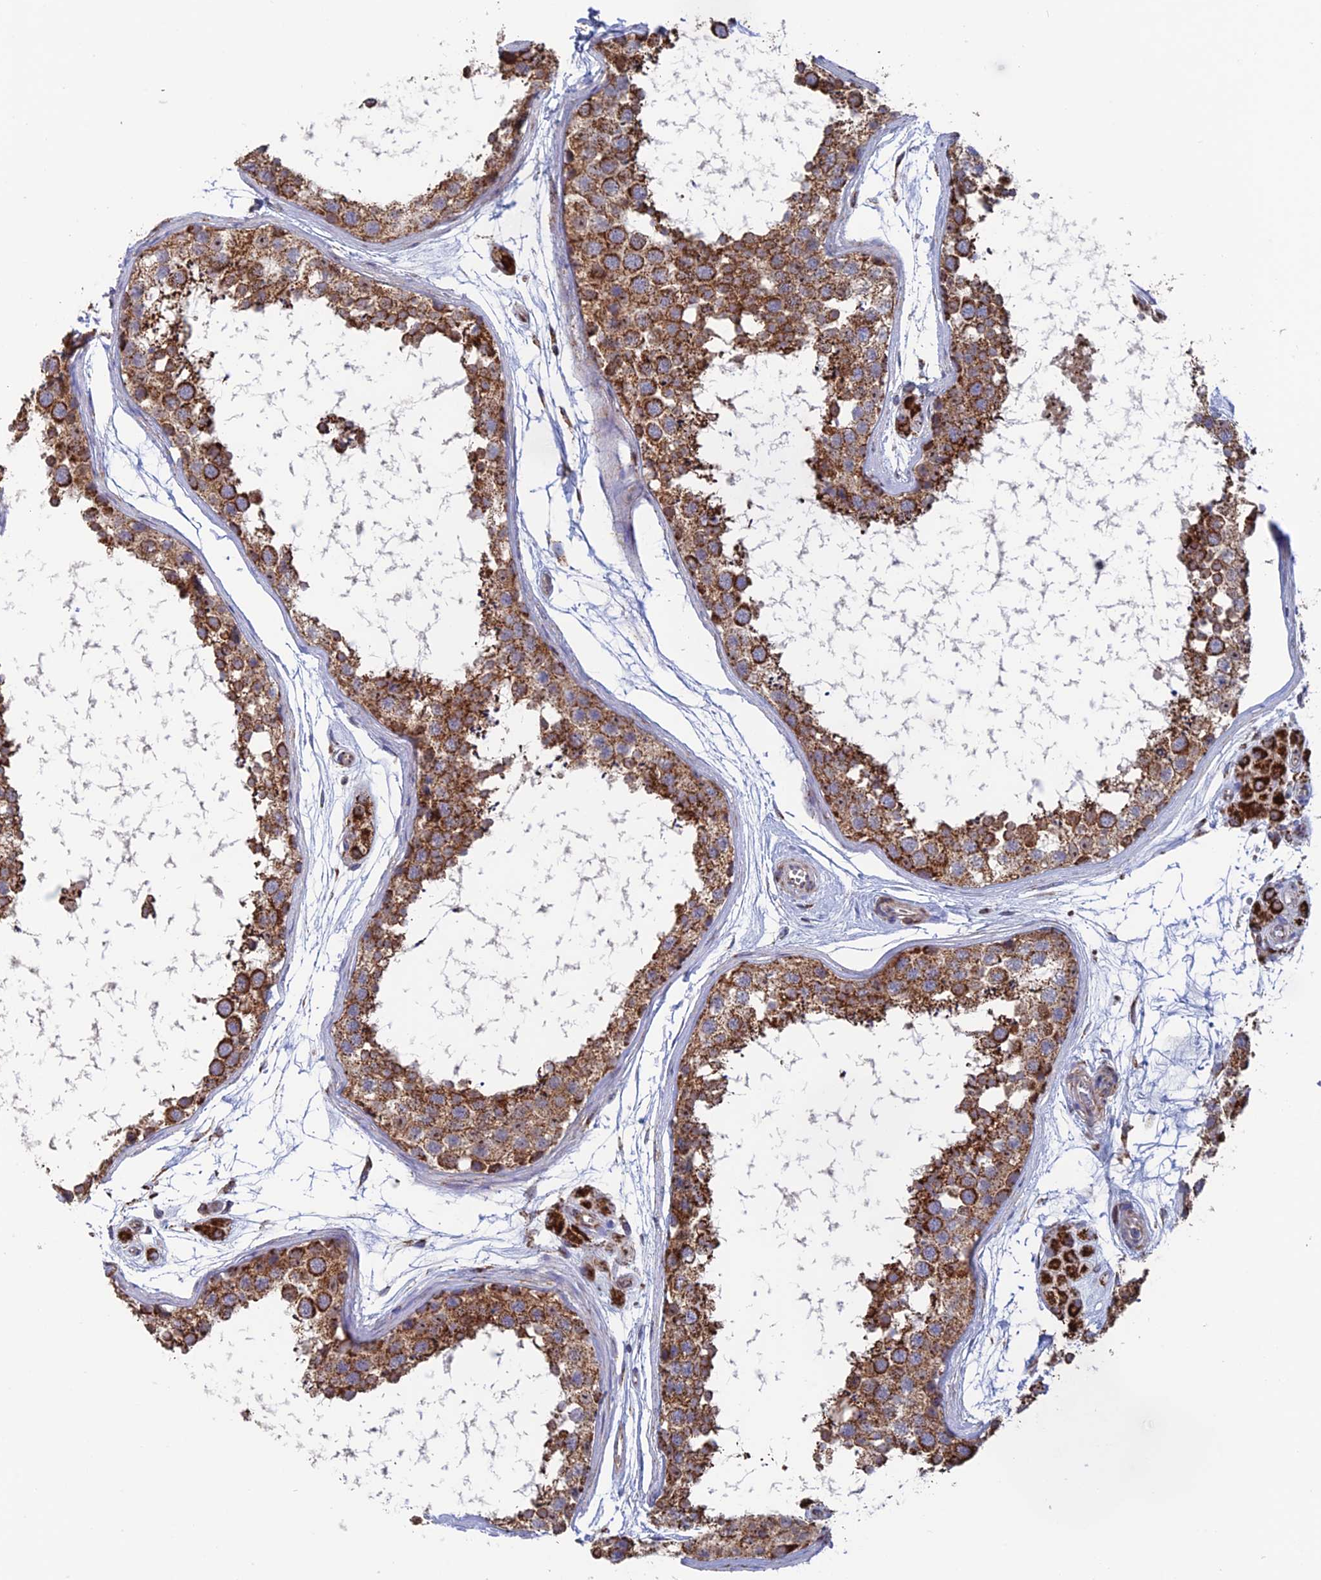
{"staining": {"intensity": "strong", "quantity": ">75%", "location": "cytoplasmic/membranous"}, "tissue": "testis", "cell_type": "Cells in seminiferous ducts", "image_type": "normal", "snomed": [{"axis": "morphology", "description": "Normal tissue, NOS"}, {"axis": "topography", "description": "Testis"}], "caption": "Protein staining displays strong cytoplasmic/membranous positivity in about >75% of cells in seminiferous ducts in normal testis. (Brightfield microscopy of DAB IHC at high magnification).", "gene": "DTYMK", "patient": {"sex": "male", "age": 56}}